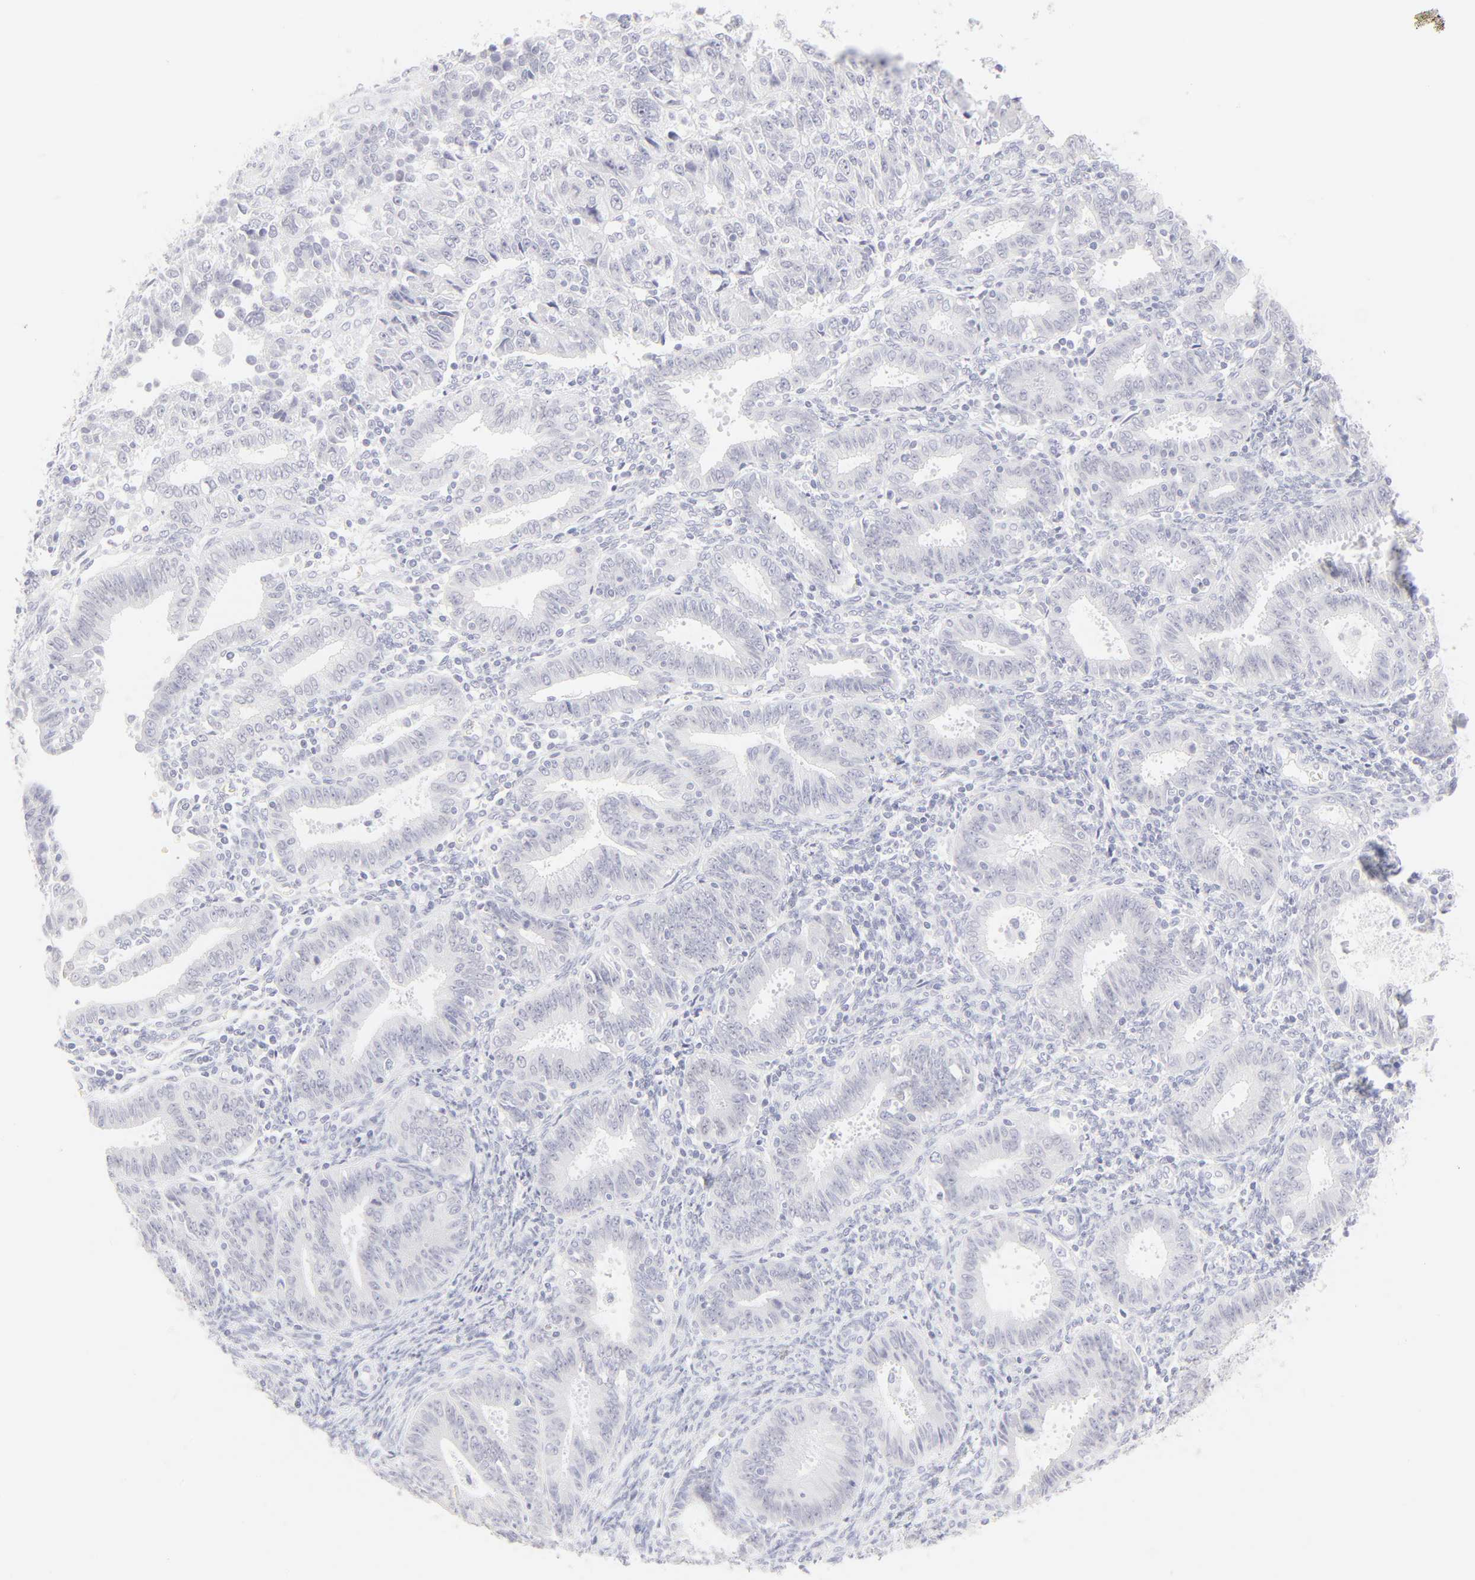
{"staining": {"intensity": "negative", "quantity": "none", "location": "none"}, "tissue": "endometrial cancer", "cell_type": "Tumor cells", "image_type": "cancer", "snomed": [{"axis": "morphology", "description": "Adenocarcinoma, NOS"}, {"axis": "topography", "description": "Endometrium"}], "caption": "Human adenocarcinoma (endometrial) stained for a protein using immunohistochemistry exhibits no positivity in tumor cells.", "gene": "ELF3", "patient": {"sex": "female", "age": 42}}